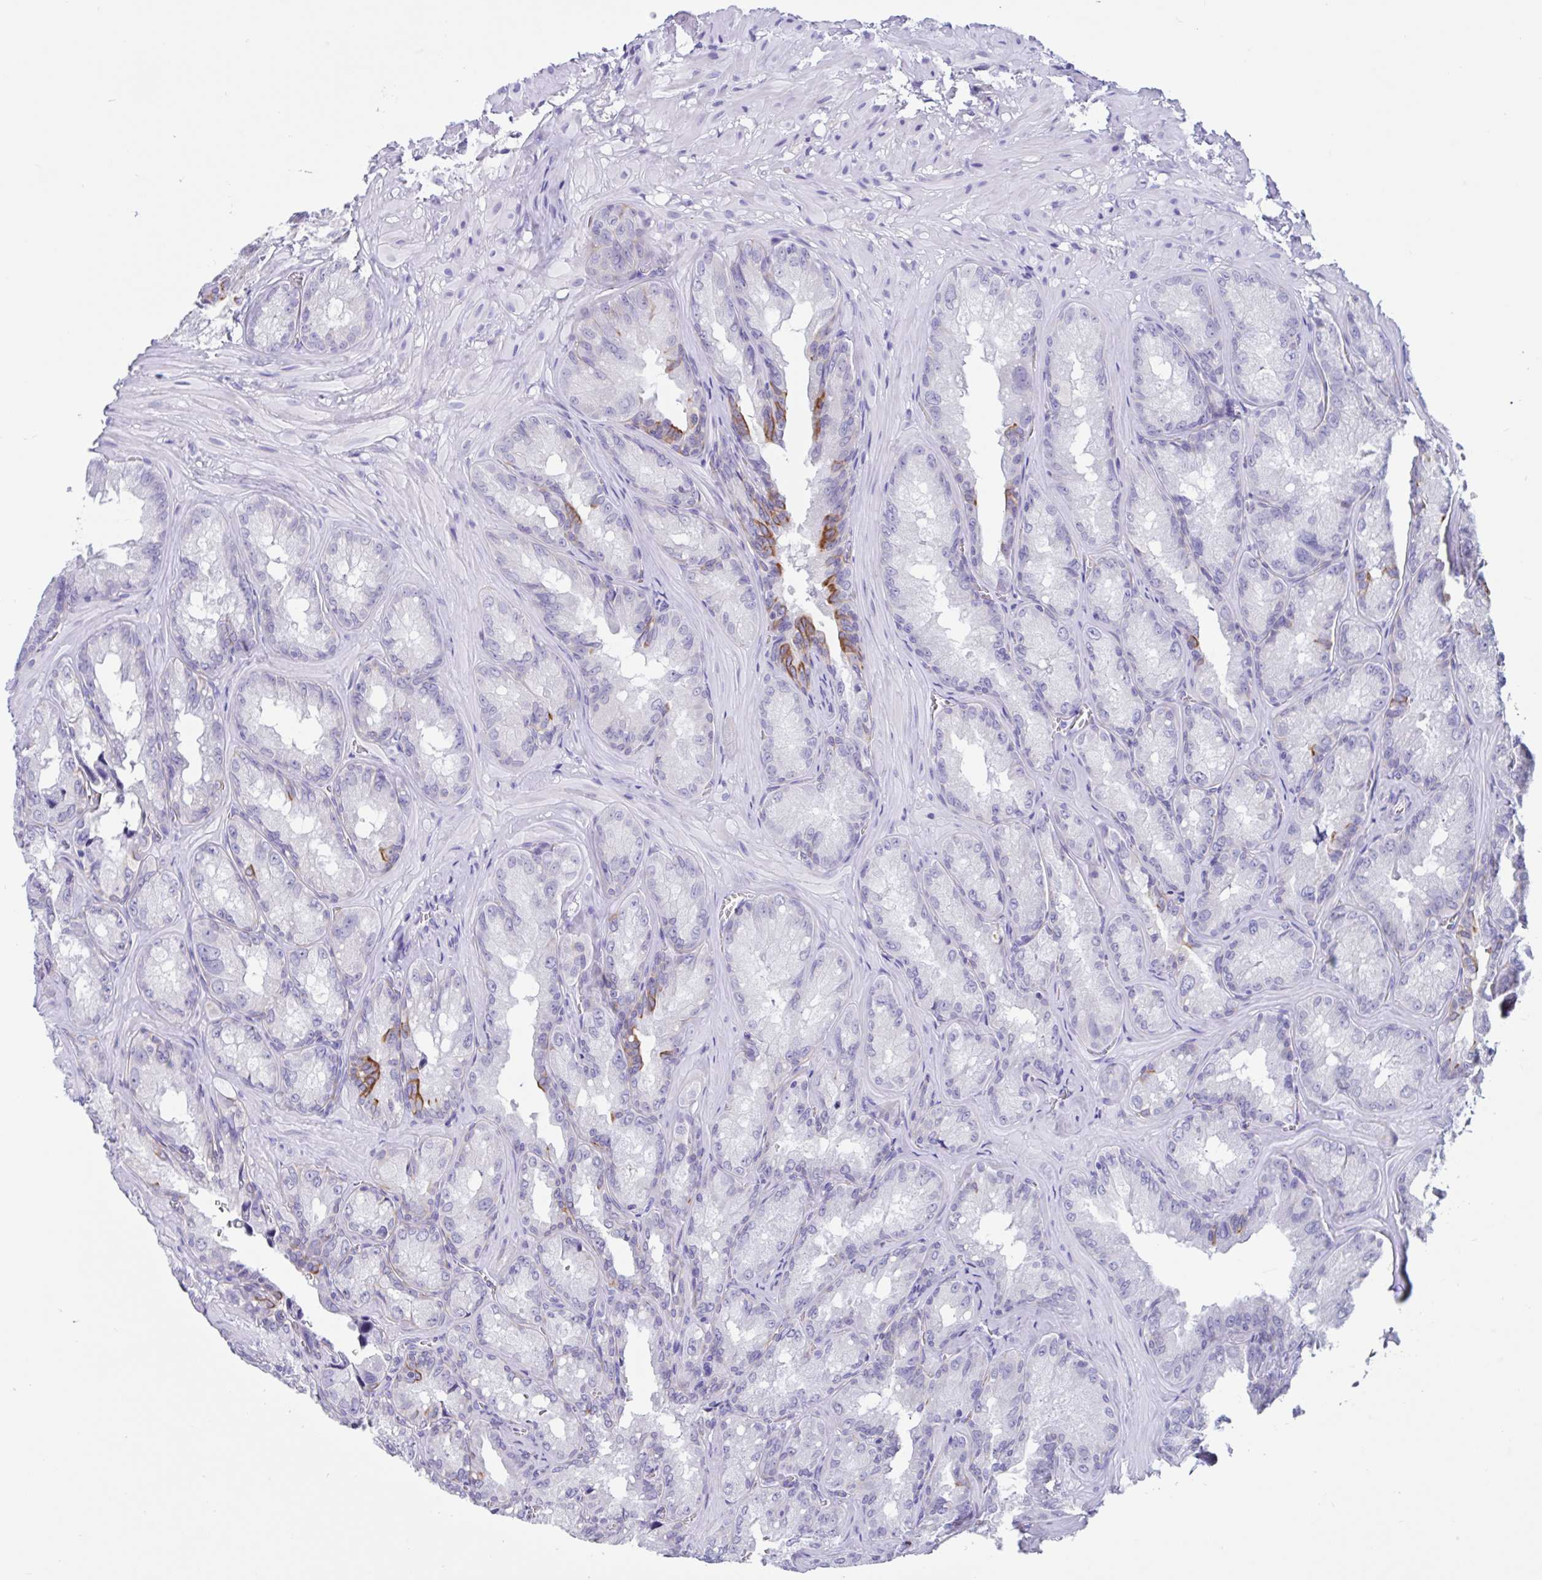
{"staining": {"intensity": "strong", "quantity": "<25%", "location": "cytoplasmic/membranous"}, "tissue": "seminal vesicle", "cell_type": "Glandular cells", "image_type": "normal", "snomed": [{"axis": "morphology", "description": "Normal tissue, NOS"}, {"axis": "topography", "description": "Seminal veicle"}], "caption": "A micrograph of human seminal vesicle stained for a protein reveals strong cytoplasmic/membranous brown staining in glandular cells. (DAB (3,3'-diaminobenzidine) IHC, brown staining for protein, blue staining for nuclei).", "gene": "OR6N2", "patient": {"sex": "male", "age": 47}}